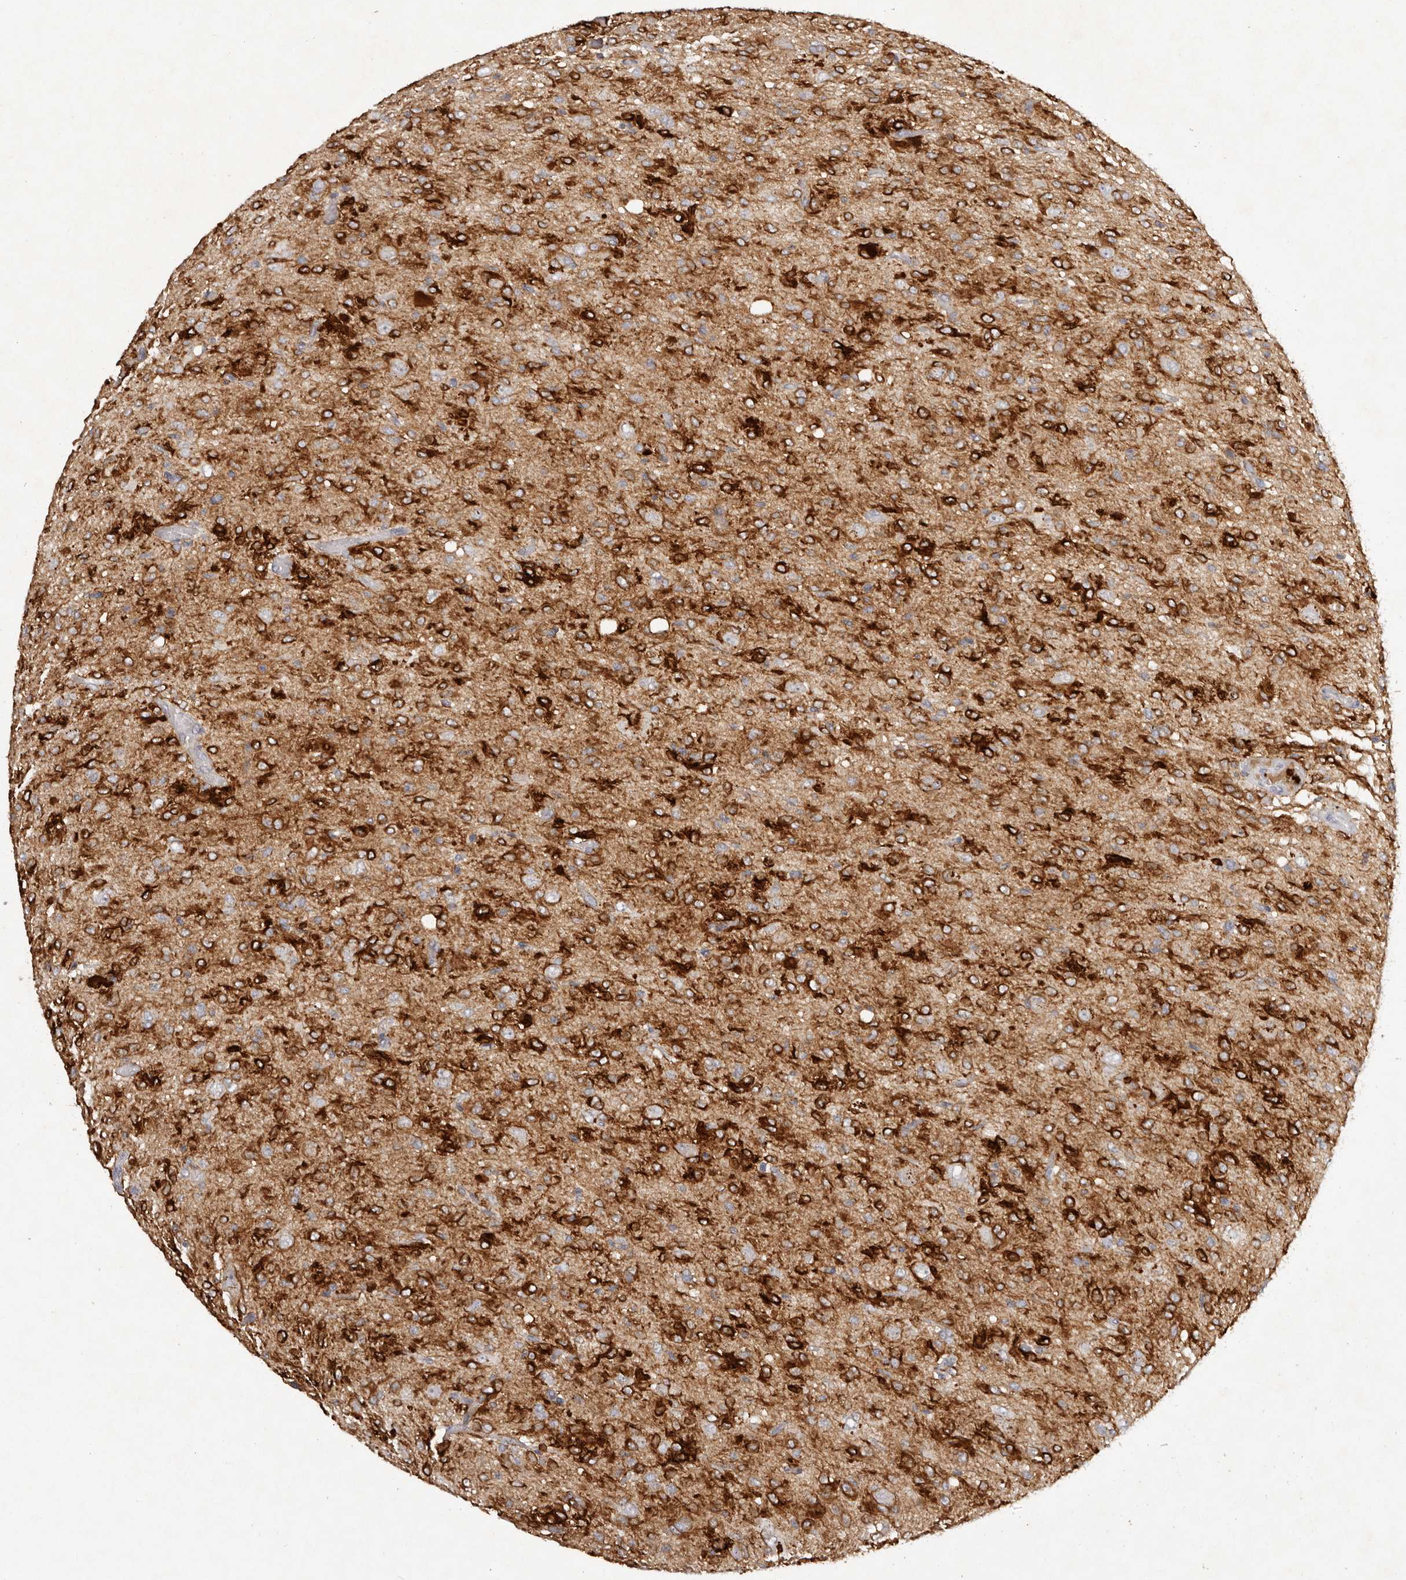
{"staining": {"intensity": "strong", "quantity": "25%-75%", "location": "cytoplasmic/membranous"}, "tissue": "glioma", "cell_type": "Tumor cells", "image_type": "cancer", "snomed": [{"axis": "morphology", "description": "Glioma, malignant, High grade"}, {"axis": "topography", "description": "Brain"}], "caption": "Immunohistochemistry (IHC) (DAB (3,3'-diaminobenzidine)) staining of human malignant glioma (high-grade) exhibits strong cytoplasmic/membranous protein expression in approximately 25%-75% of tumor cells. (Stains: DAB (3,3'-diaminobenzidine) in brown, nuclei in blue, Microscopy: brightfield microscopy at high magnification).", "gene": "SCUBE2", "patient": {"sex": "female", "age": 59}}